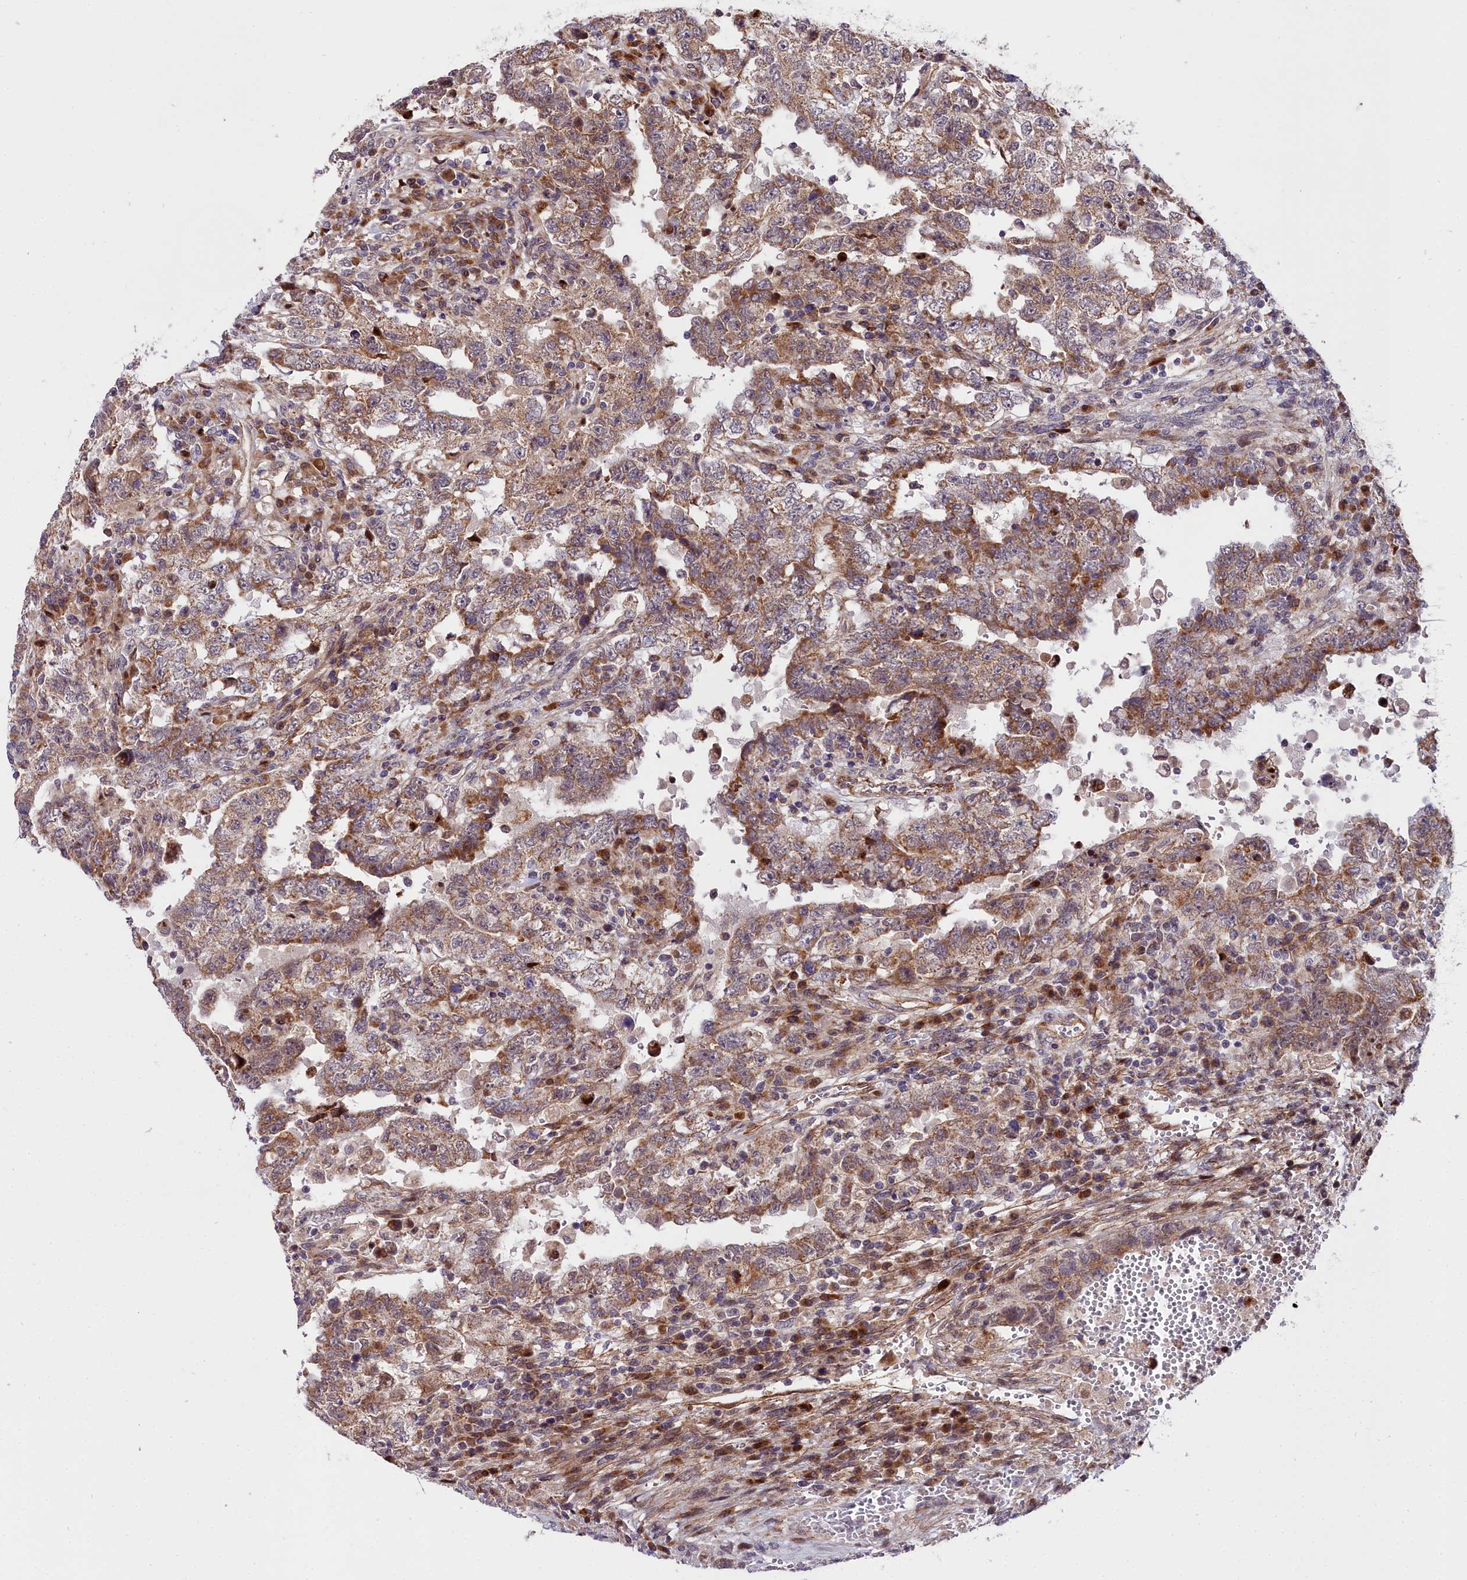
{"staining": {"intensity": "moderate", "quantity": ">75%", "location": "cytoplasmic/membranous"}, "tissue": "testis cancer", "cell_type": "Tumor cells", "image_type": "cancer", "snomed": [{"axis": "morphology", "description": "Carcinoma, Embryonal, NOS"}, {"axis": "topography", "description": "Testis"}], "caption": "Immunohistochemical staining of embryonal carcinoma (testis) shows medium levels of moderate cytoplasmic/membranous expression in about >75% of tumor cells. Nuclei are stained in blue.", "gene": "MRPS11", "patient": {"sex": "male", "age": 26}}